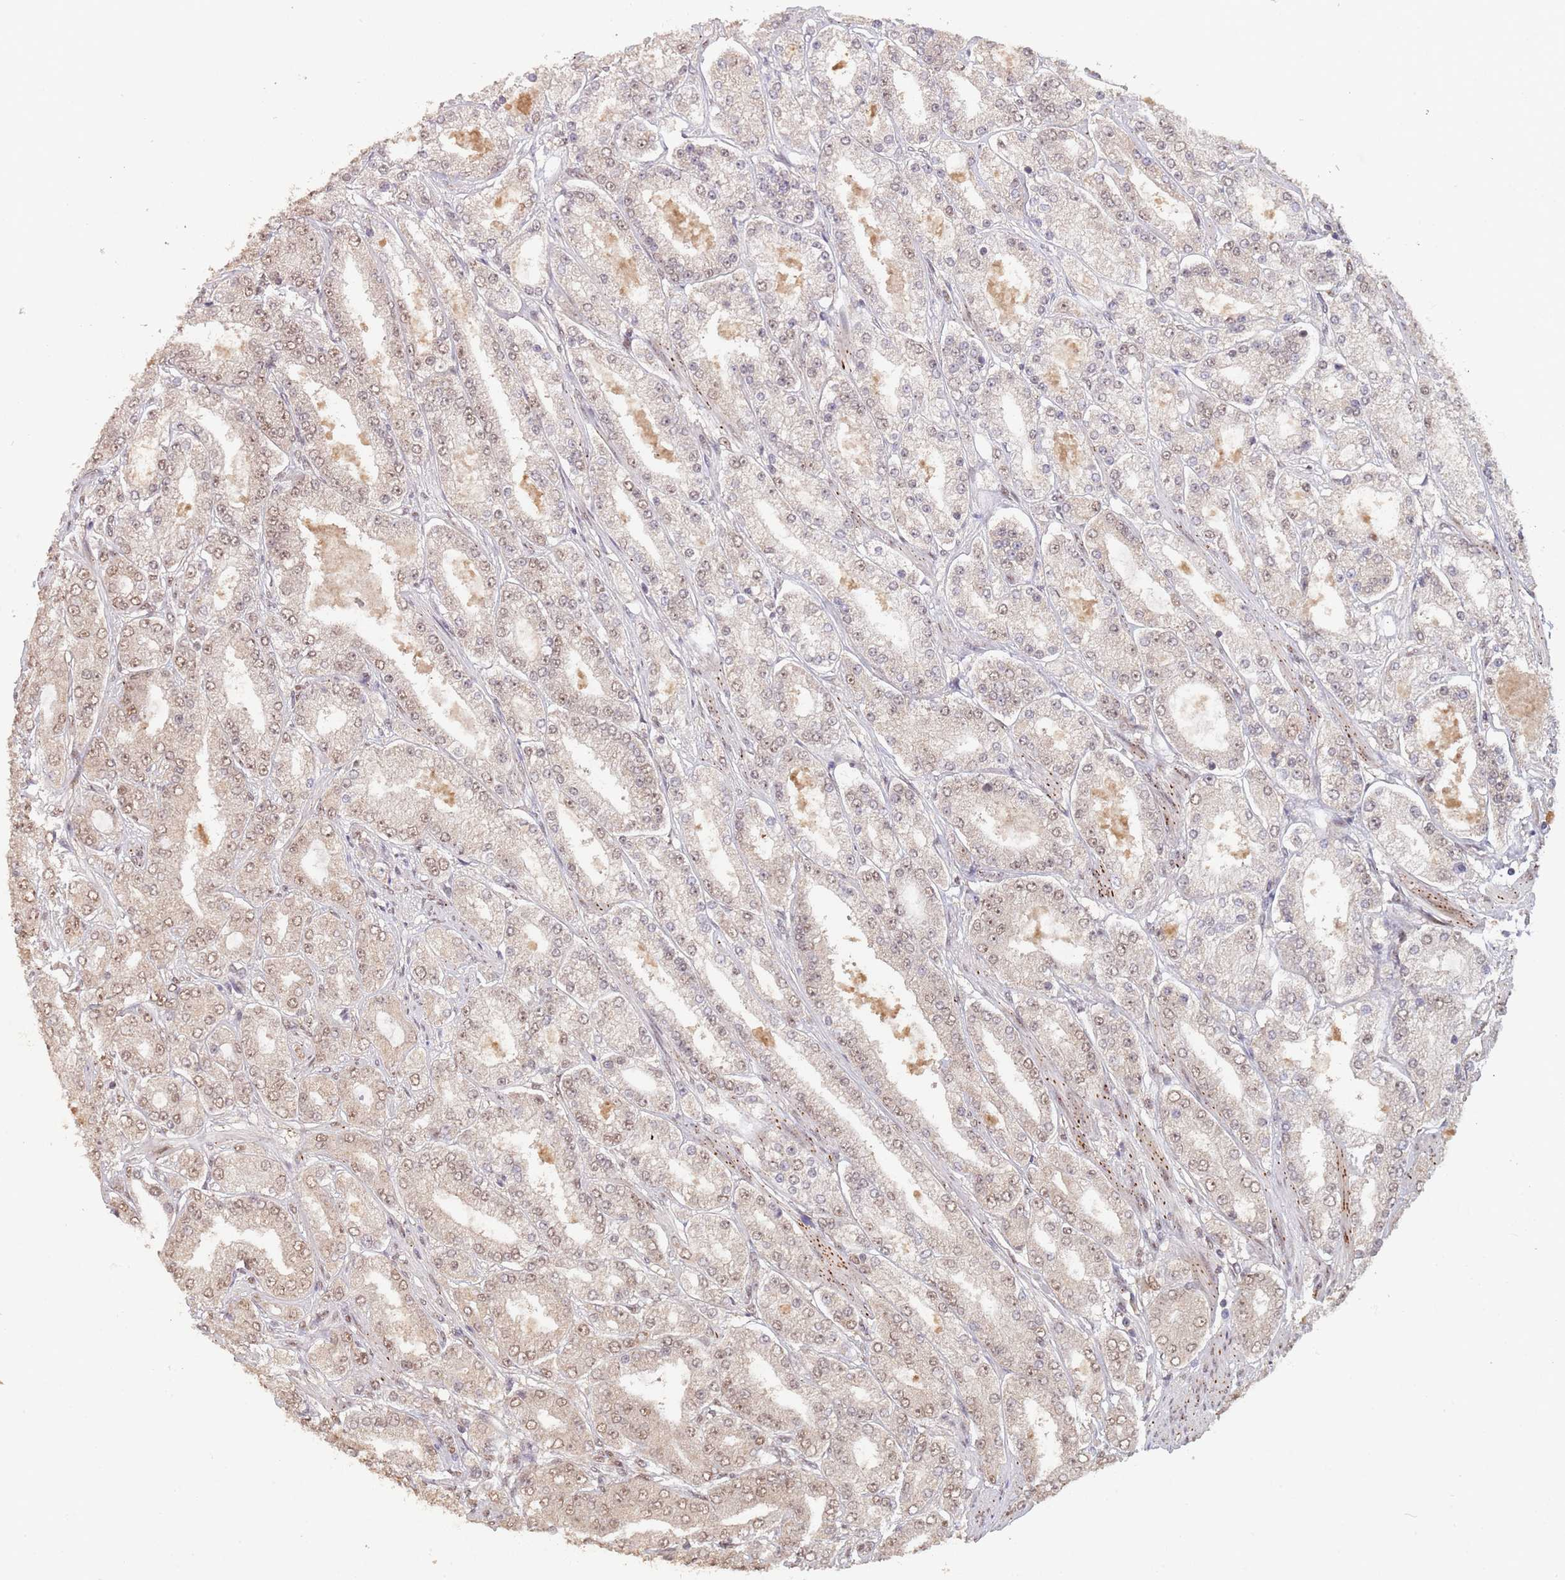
{"staining": {"intensity": "weak", "quantity": "25%-75%", "location": "nuclear"}, "tissue": "prostate cancer", "cell_type": "Tumor cells", "image_type": "cancer", "snomed": [{"axis": "morphology", "description": "Adenocarcinoma, High grade"}, {"axis": "topography", "description": "Prostate"}], "caption": "Prostate cancer stained with a protein marker displays weak staining in tumor cells.", "gene": "RFXANK", "patient": {"sex": "male", "age": 68}}